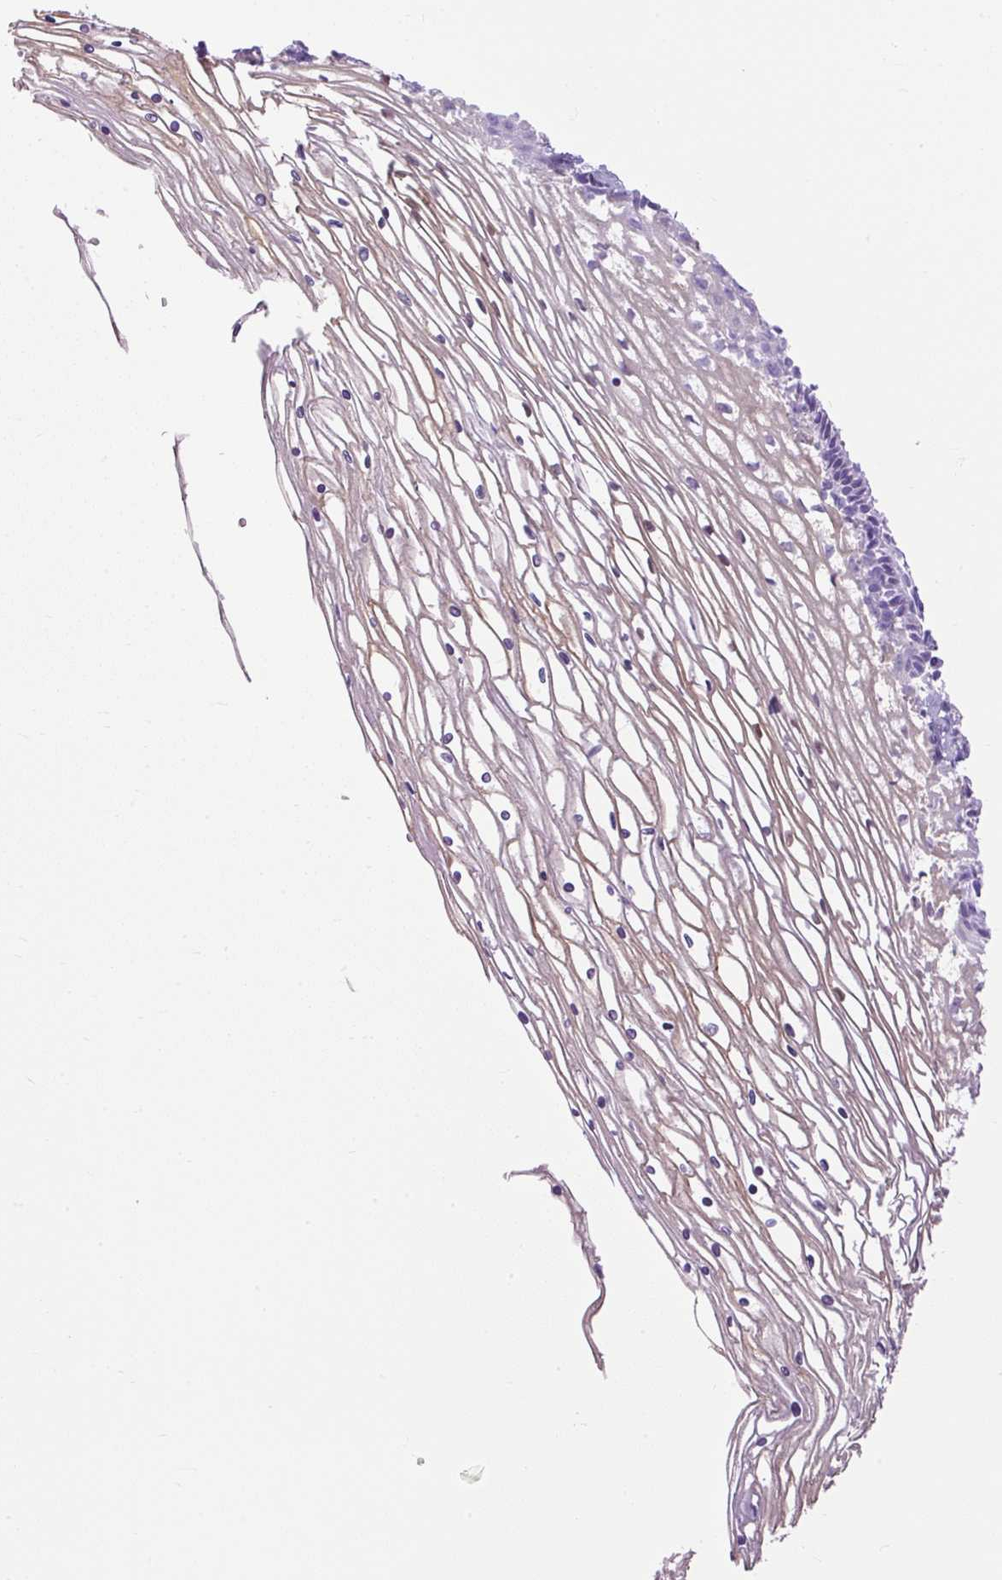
{"staining": {"intensity": "negative", "quantity": "none", "location": "none"}, "tissue": "cervix", "cell_type": "Glandular cells", "image_type": "normal", "snomed": [{"axis": "morphology", "description": "Normal tissue, NOS"}, {"axis": "topography", "description": "Cervix"}], "caption": "High magnification brightfield microscopy of benign cervix stained with DAB (brown) and counterstained with hematoxylin (blue): glandular cells show no significant staining.", "gene": "UPP1", "patient": {"sex": "female", "age": 36}}